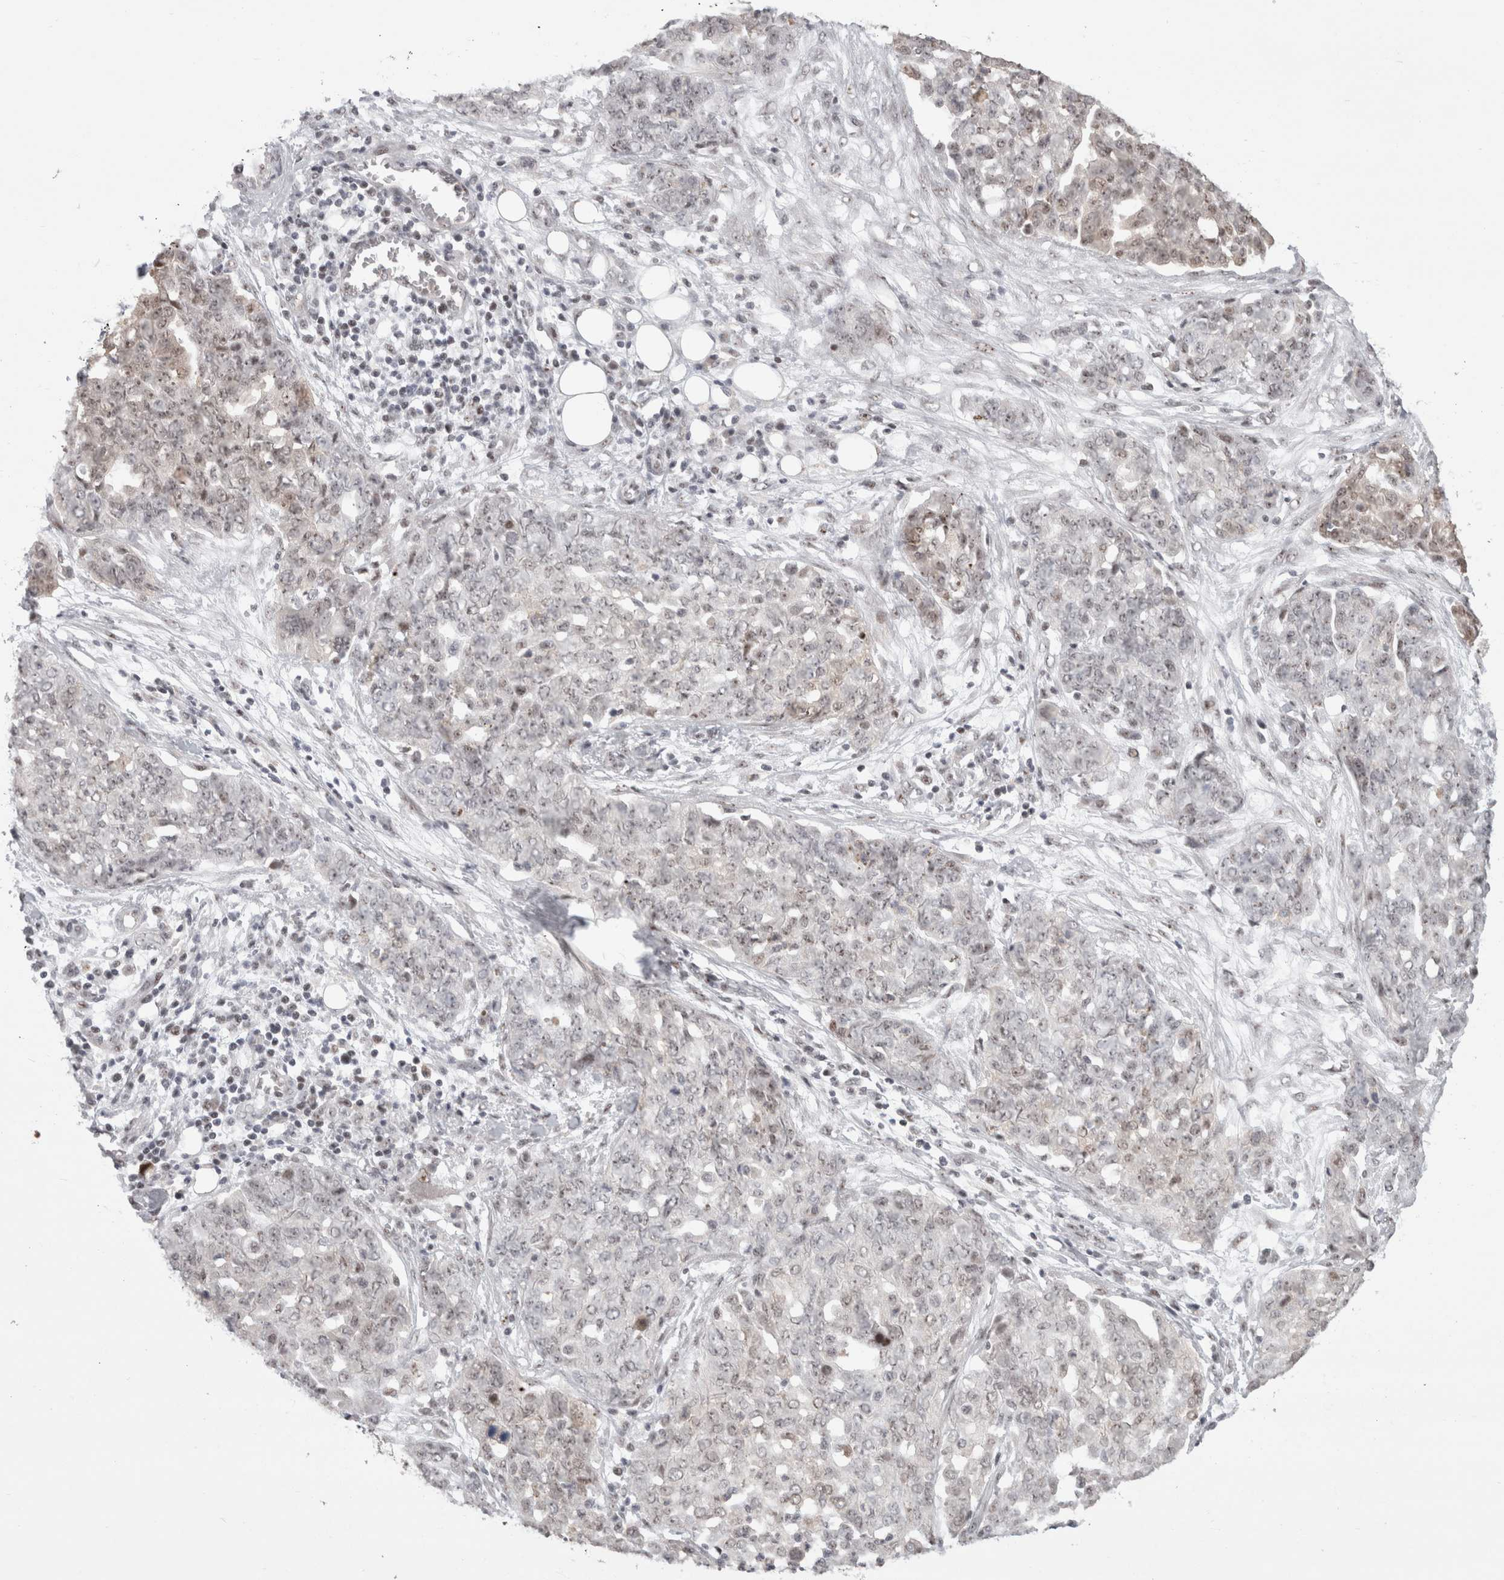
{"staining": {"intensity": "weak", "quantity": "<25%", "location": "nuclear"}, "tissue": "ovarian cancer", "cell_type": "Tumor cells", "image_type": "cancer", "snomed": [{"axis": "morphology", "description": "Cystadenocarcinoma, serous, NOS"}, {"axis": "topography", "description": "Soft tissue"}, {"axis": "topography", "description": "Ovary"}], "caption": "This is an IHC image of human ovarian serous cystadenocarcinoma. There is no staining in tumor cells.", "gene": "SENP6", "patient": {"sex": "female", "age": 57}}